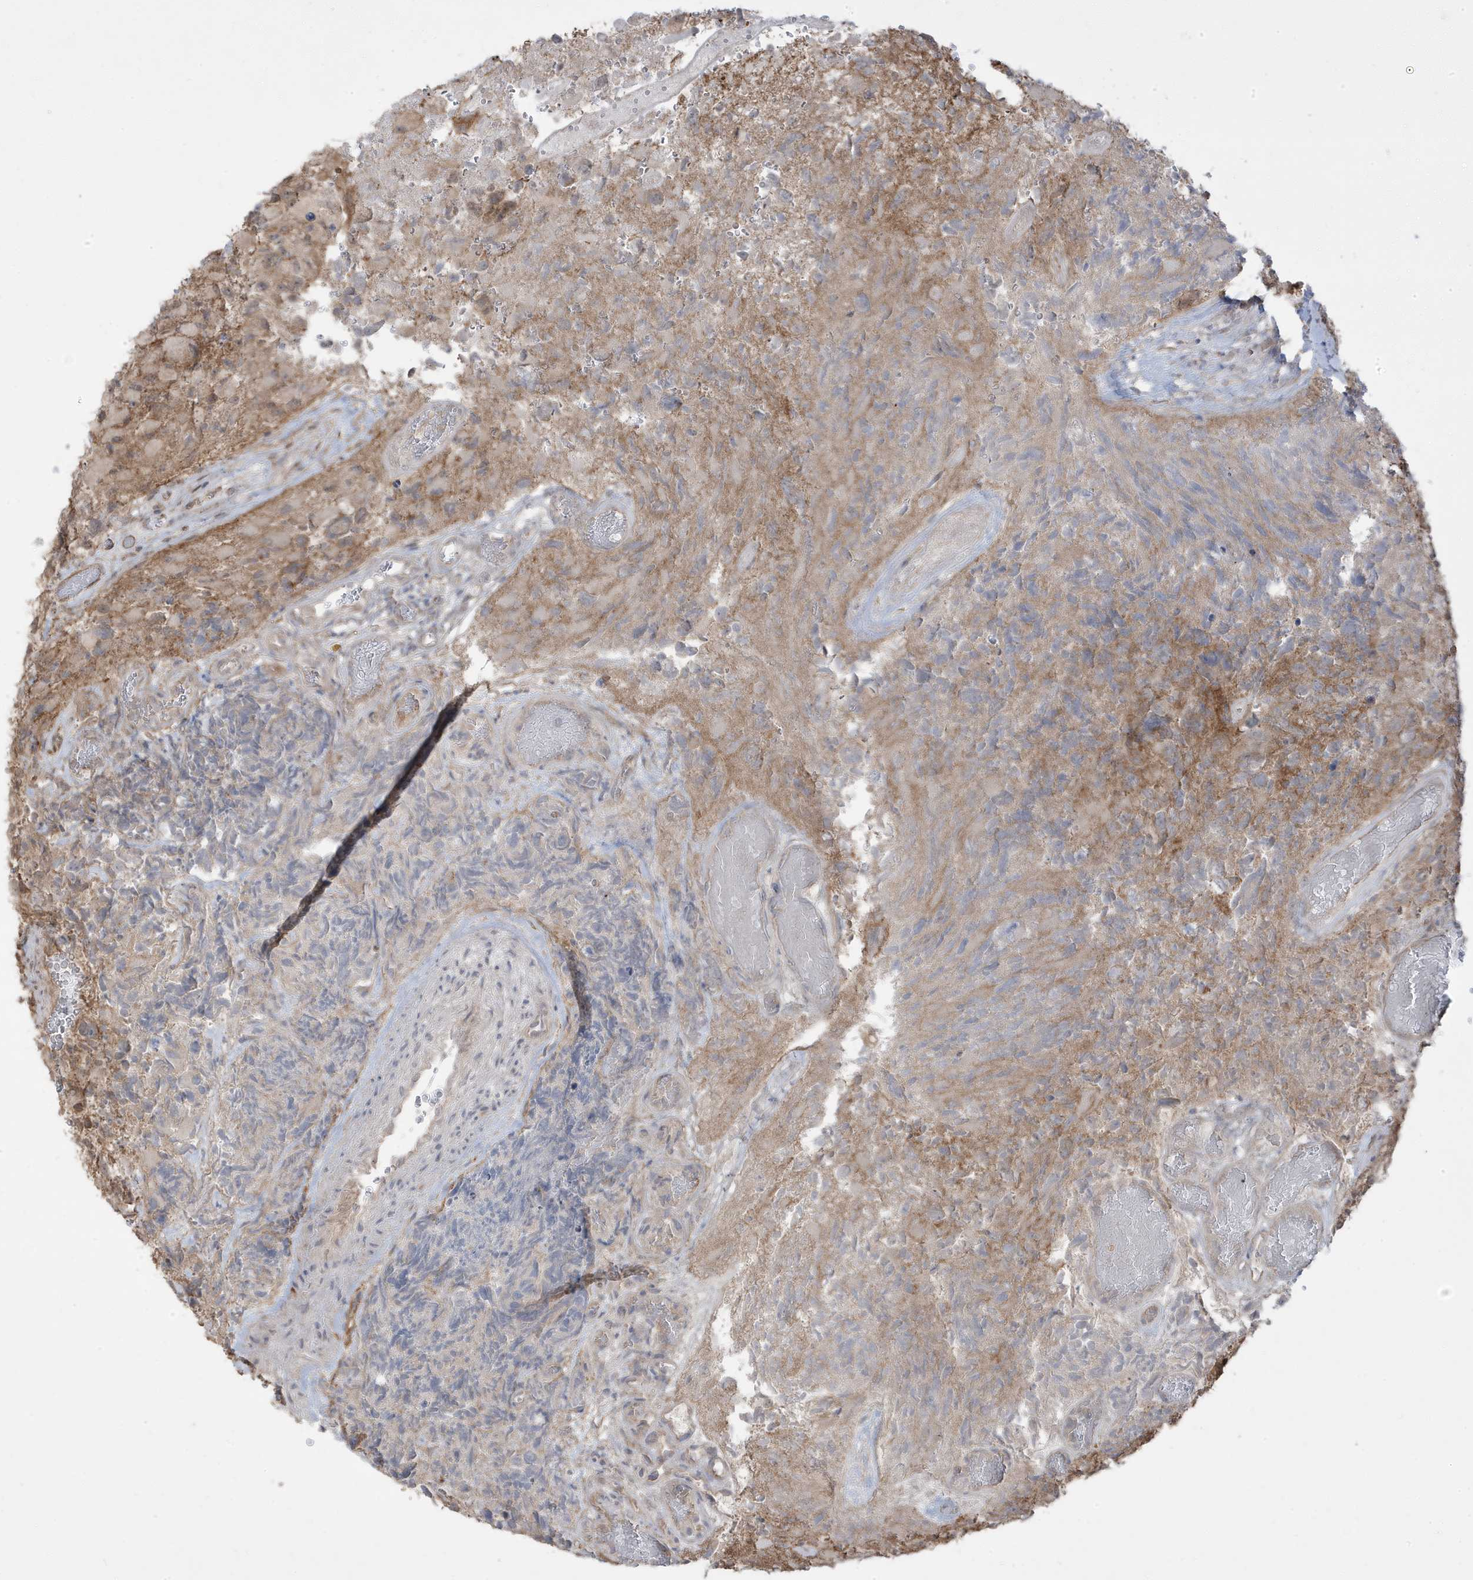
{"staining": {"intensity": "weak", "quantity": "<25%", "location": "cytoplasmic/membranous"}, "tissue": "glioma", "cell_type": "Tumor cells", "image_type": "cancer", "snomed": [{"axis": "morphology", "description": "Glioma, malignant, High grade"}, {"axis": "topography", "description": "Brain"}], "caption": "Micrograph shows no significant protein positivity in tumor cells of glioma.", "gene": "DNAJC12", "patient": {"sex": "male", "age": 69}}